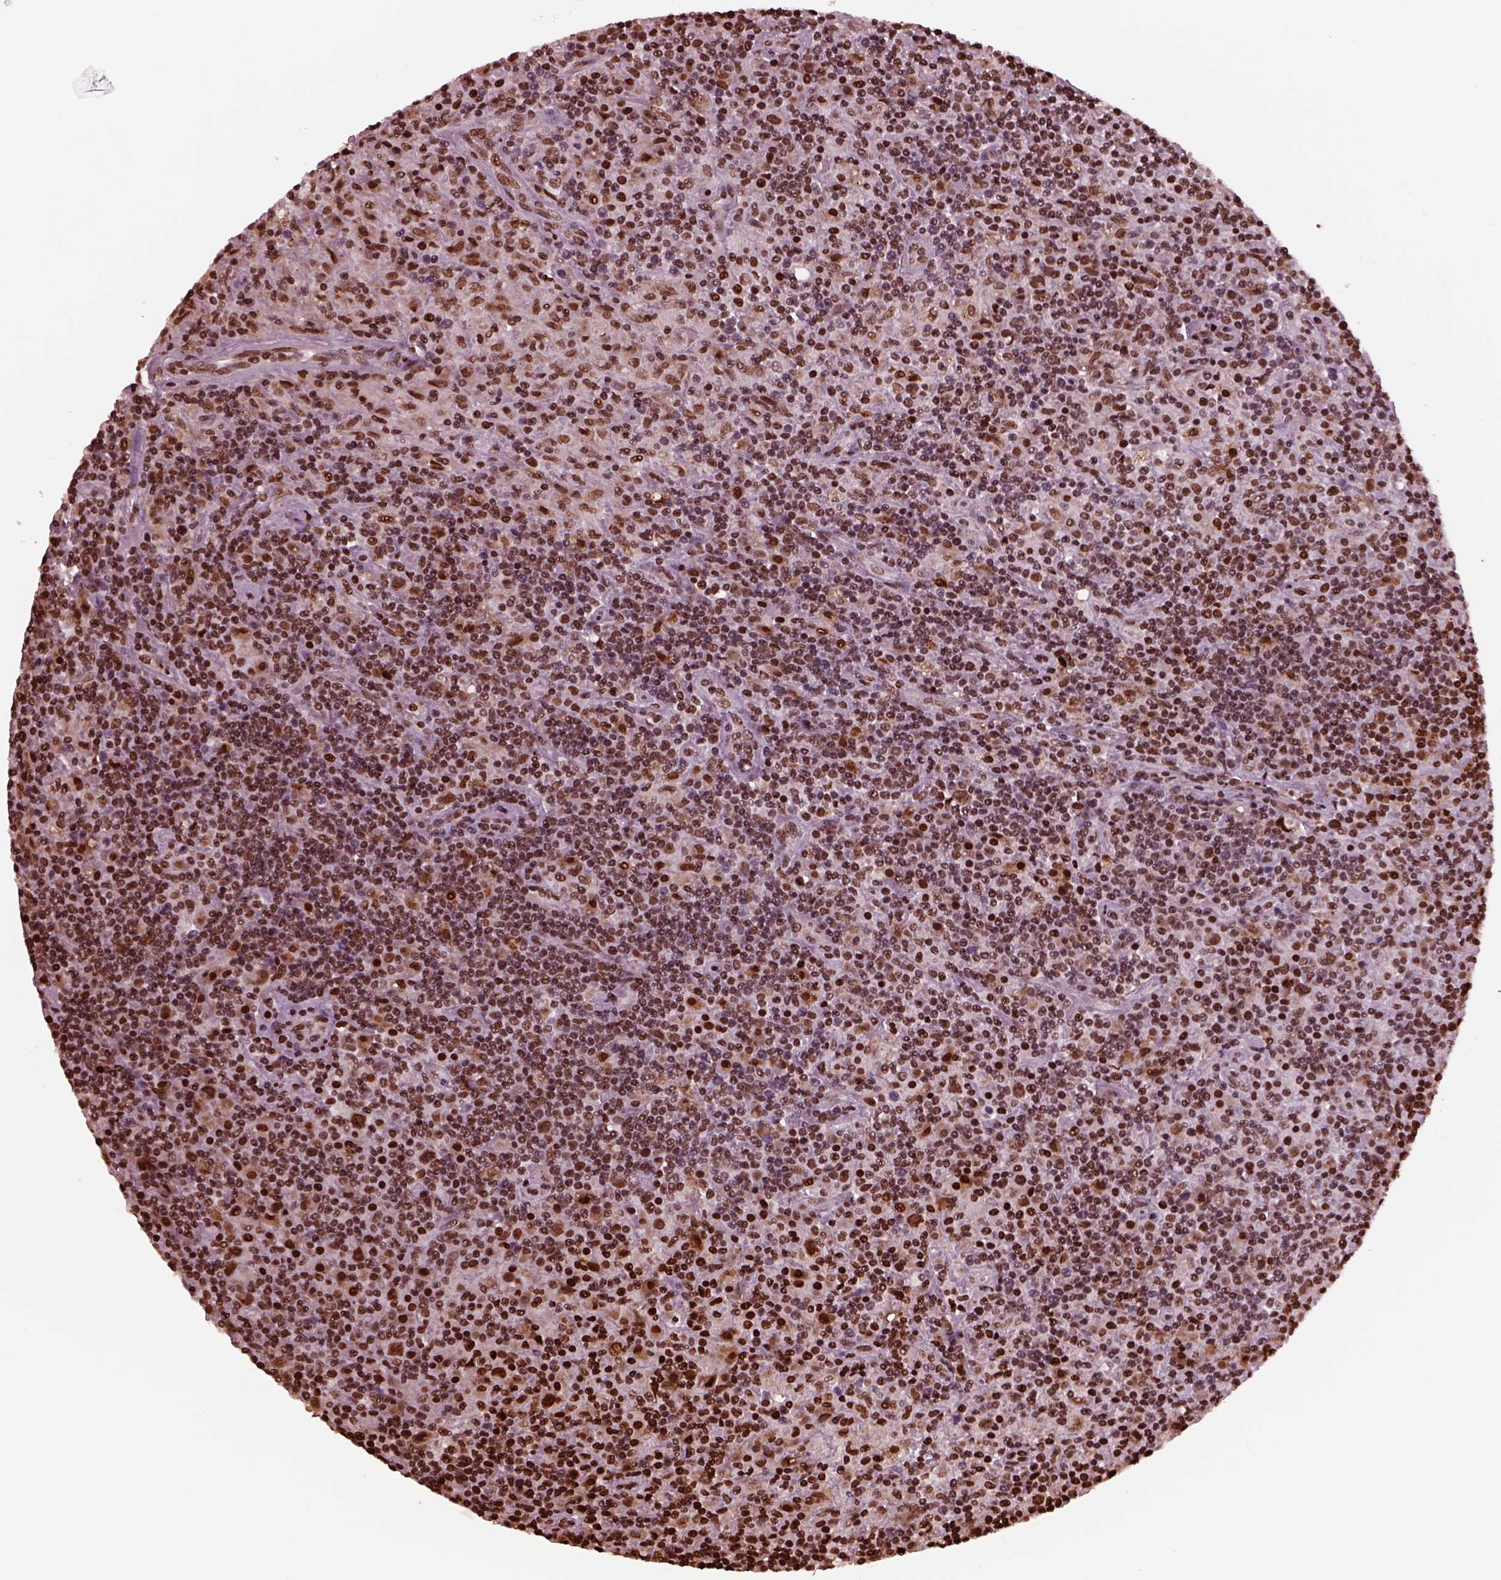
{"staining": {"intensity": "moderate", "quantity": ">75%", "location": "nuclear"}, "tissue": "lymphoma", "cell_type": "Tumor cells", "image_type": "cancer", "snomed": [{"axis": "morphology", "description": "Hodgkin's disease, NOS"}, {"axis": "topography", "description": "Lymph node"}], "caption": "High-power microscopy captured an IHC image of lymphoma, revealing moderate nuclear staining in approximately >75% of tumor cells.", "gene": "NSD1", "patient": {"sex": "male", "age": 70}}